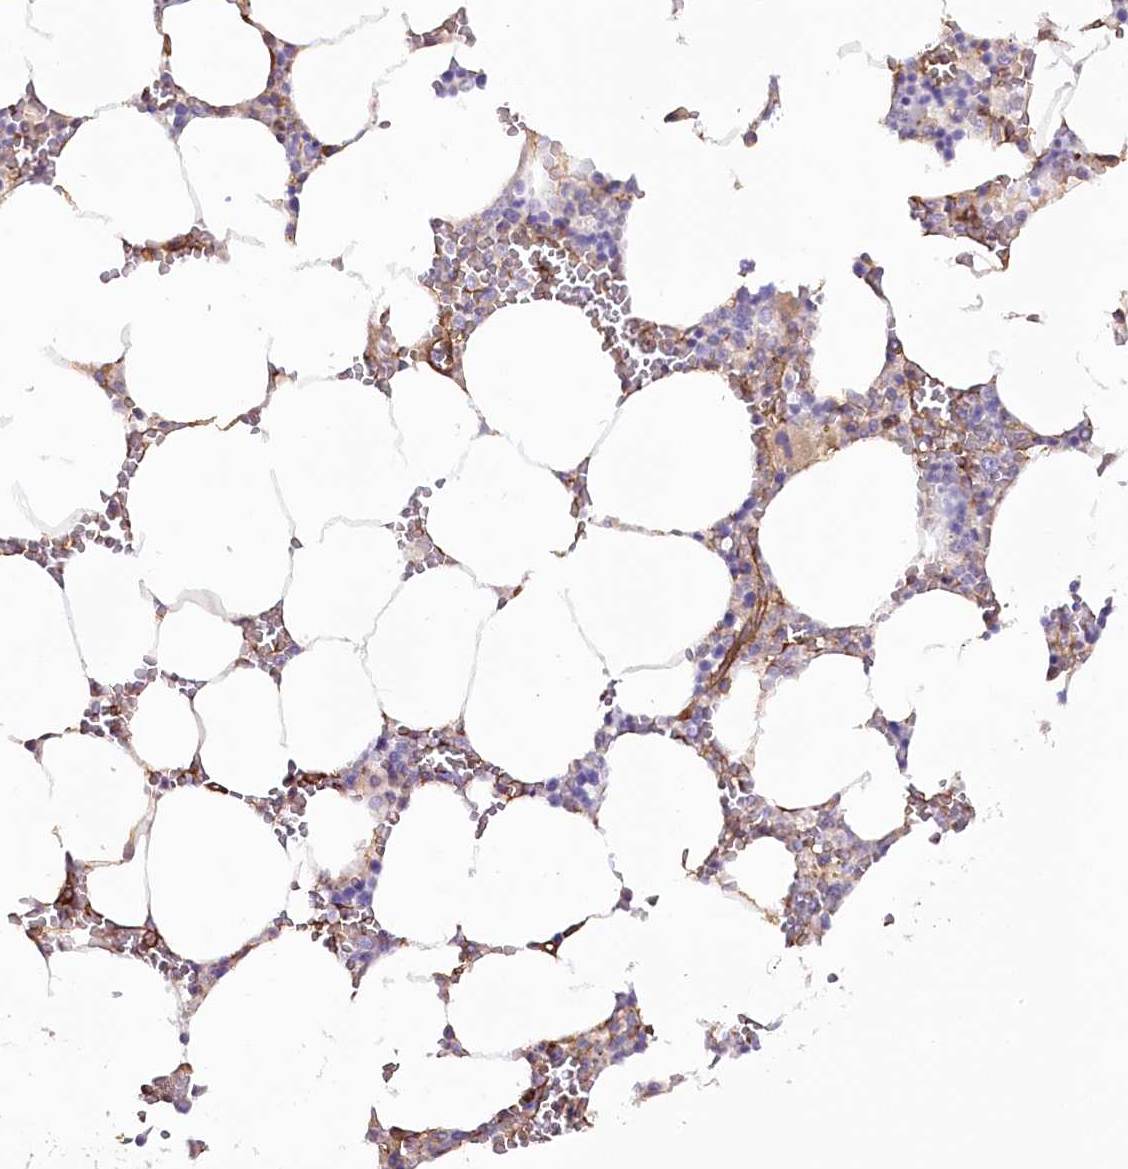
{"staining": {"intensity": "negative", "quantity": "none", "location": "none"}, "tissue": "bone marrow", "cell_type": "Hematopoietic cells", "image_type": "normal", "snomed": [{"axis": "morphology", "description": "Normal tissue, NOS"}, {"axis": "topography", "description": "Bone marrow"}], "caption": "Hematopoietic cells show no significant staining in benign bone marrow. (DAB (3,3'-diaminobenzidine) immunohistochemistry (IHC) with hematoxylin counter stain).", "gene": "SYNPO2", "patient": {"sex": "male", "age": 70}}